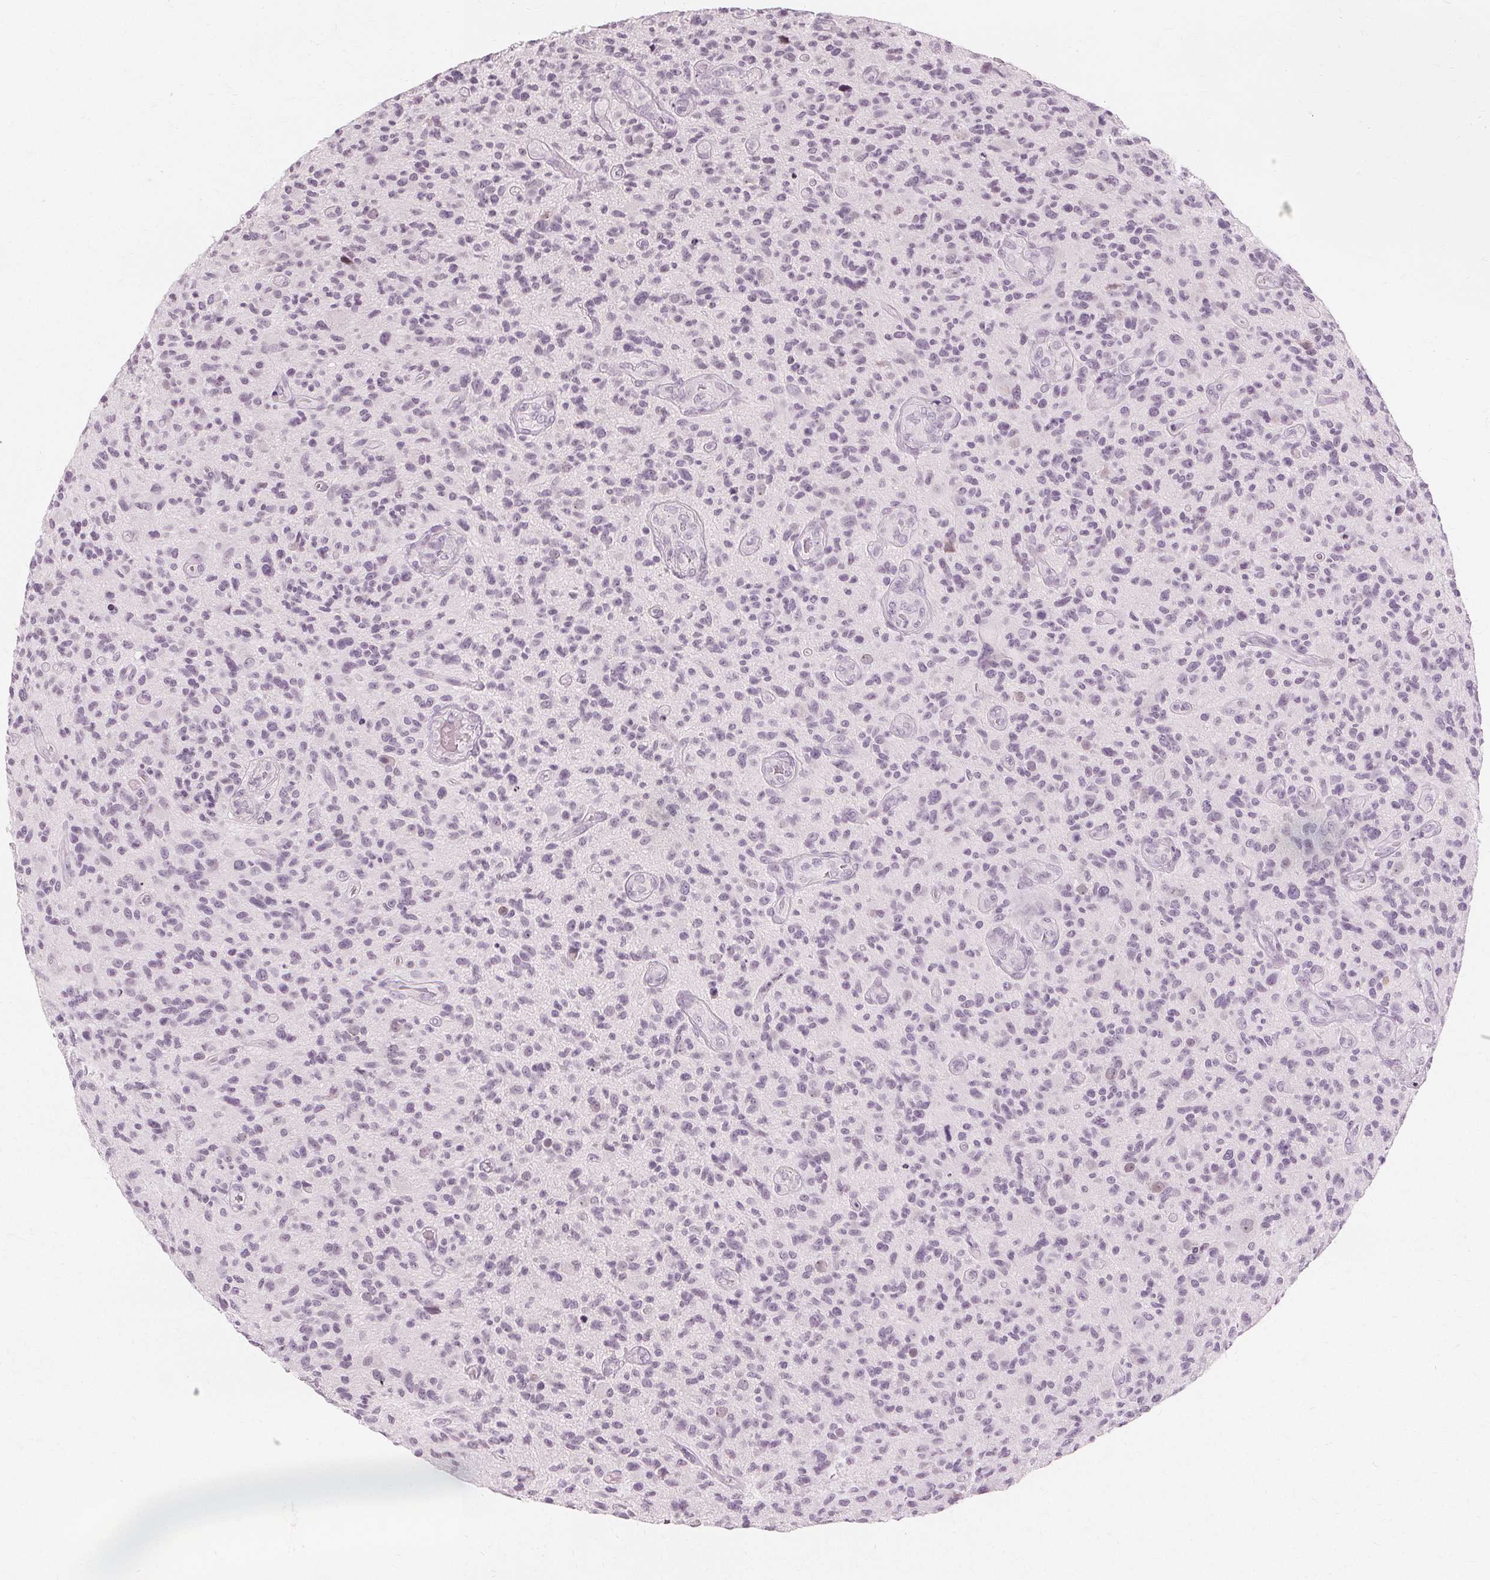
{"staining": {"intensity": "negative", "quantity": "none", "location": "none"}, "tissue": "glioma", "cell_type": "Tumor cells", "image_type": "cancer", "snomed": [{"axis": "morphology", "description": "Glioma, malignant, High grade"}, {"axis": "topography", "description": "Brain"}], "caption": "High power microscopy image of an IHC histopathology image of malignant glioma (high-grade), revealing no significant staining in tumor cells.", "gene": "NXPE1", "patient": {"sex": "male", "age": 47}}